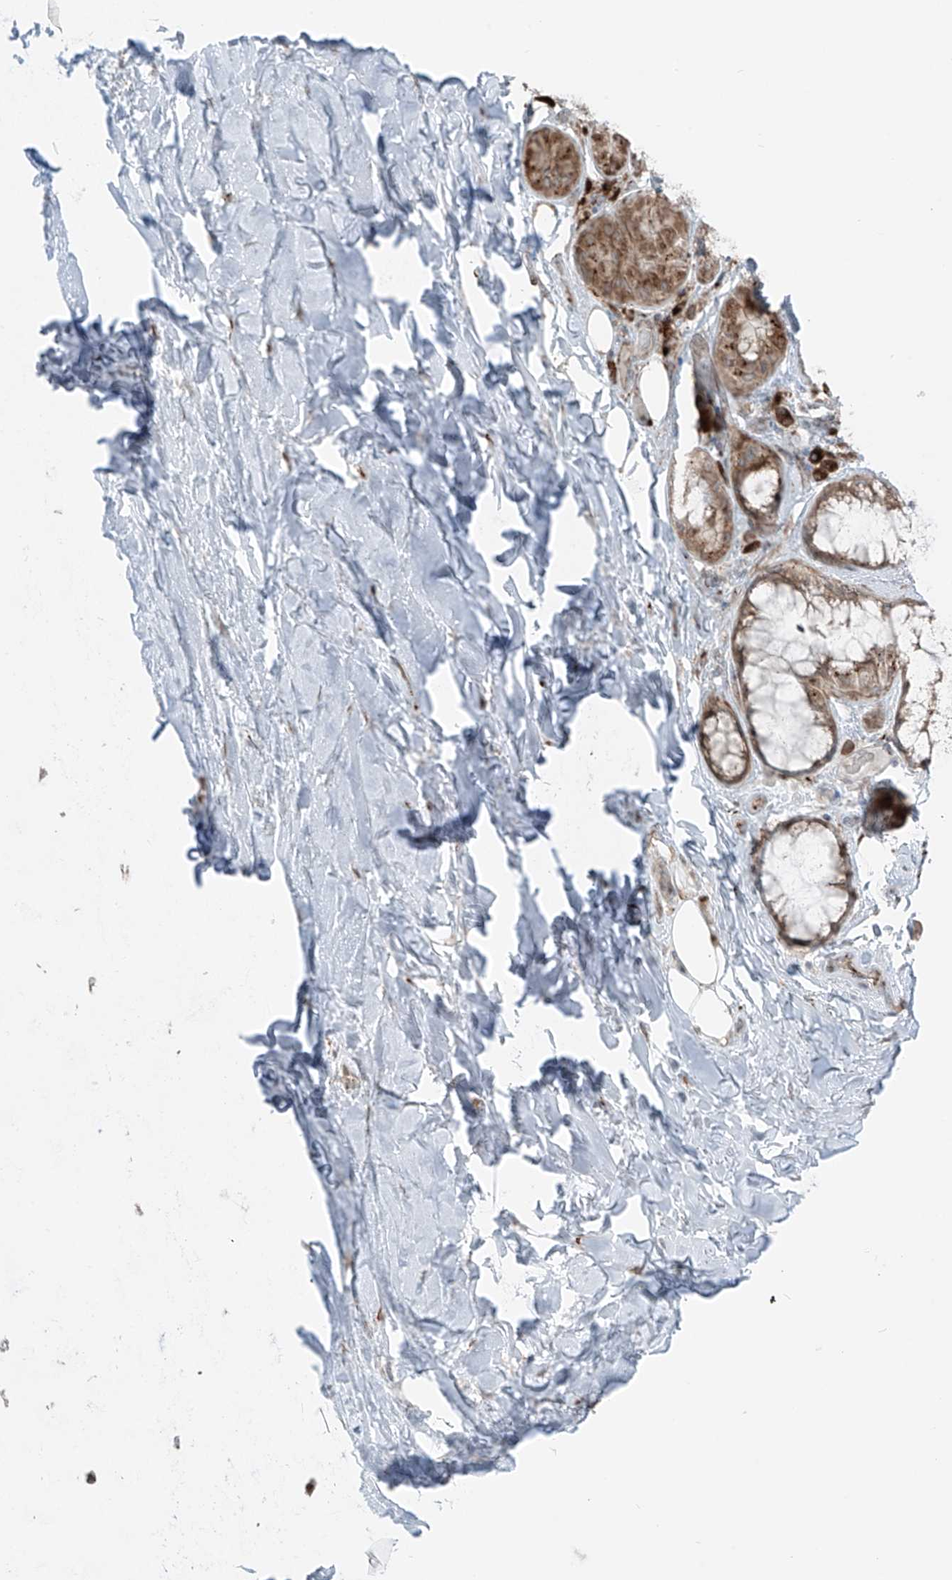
{"staining": {"intensity": "strong", "quantity": "25%-75%", "location": "nuclear"}, "tissue": "adipose tissue", "cell_type": "Adipocytes", "image_type": "normal", "snomed": [{"axis": "morphology", "description": "Normal tissue, NOS"}, {"axis": "morphology", "description": "Squamous cell carcinoma, NOS"}, {"axis": "topography", "description": "Lymph node"}, {"axis": "topography", "description": "Bronchus"}, {"axis": "topography", "description": "Lung"}], "caption": "The micrograph exhibits a brown stain indicating the presence of a protein in the nuclear of adipocytes in adipose tissue. (brown staining indicates protein expression, while blue staining denotes nuclei).", "gene": "ERLEC1", "patient": {"sex": "male", "age": 66}}